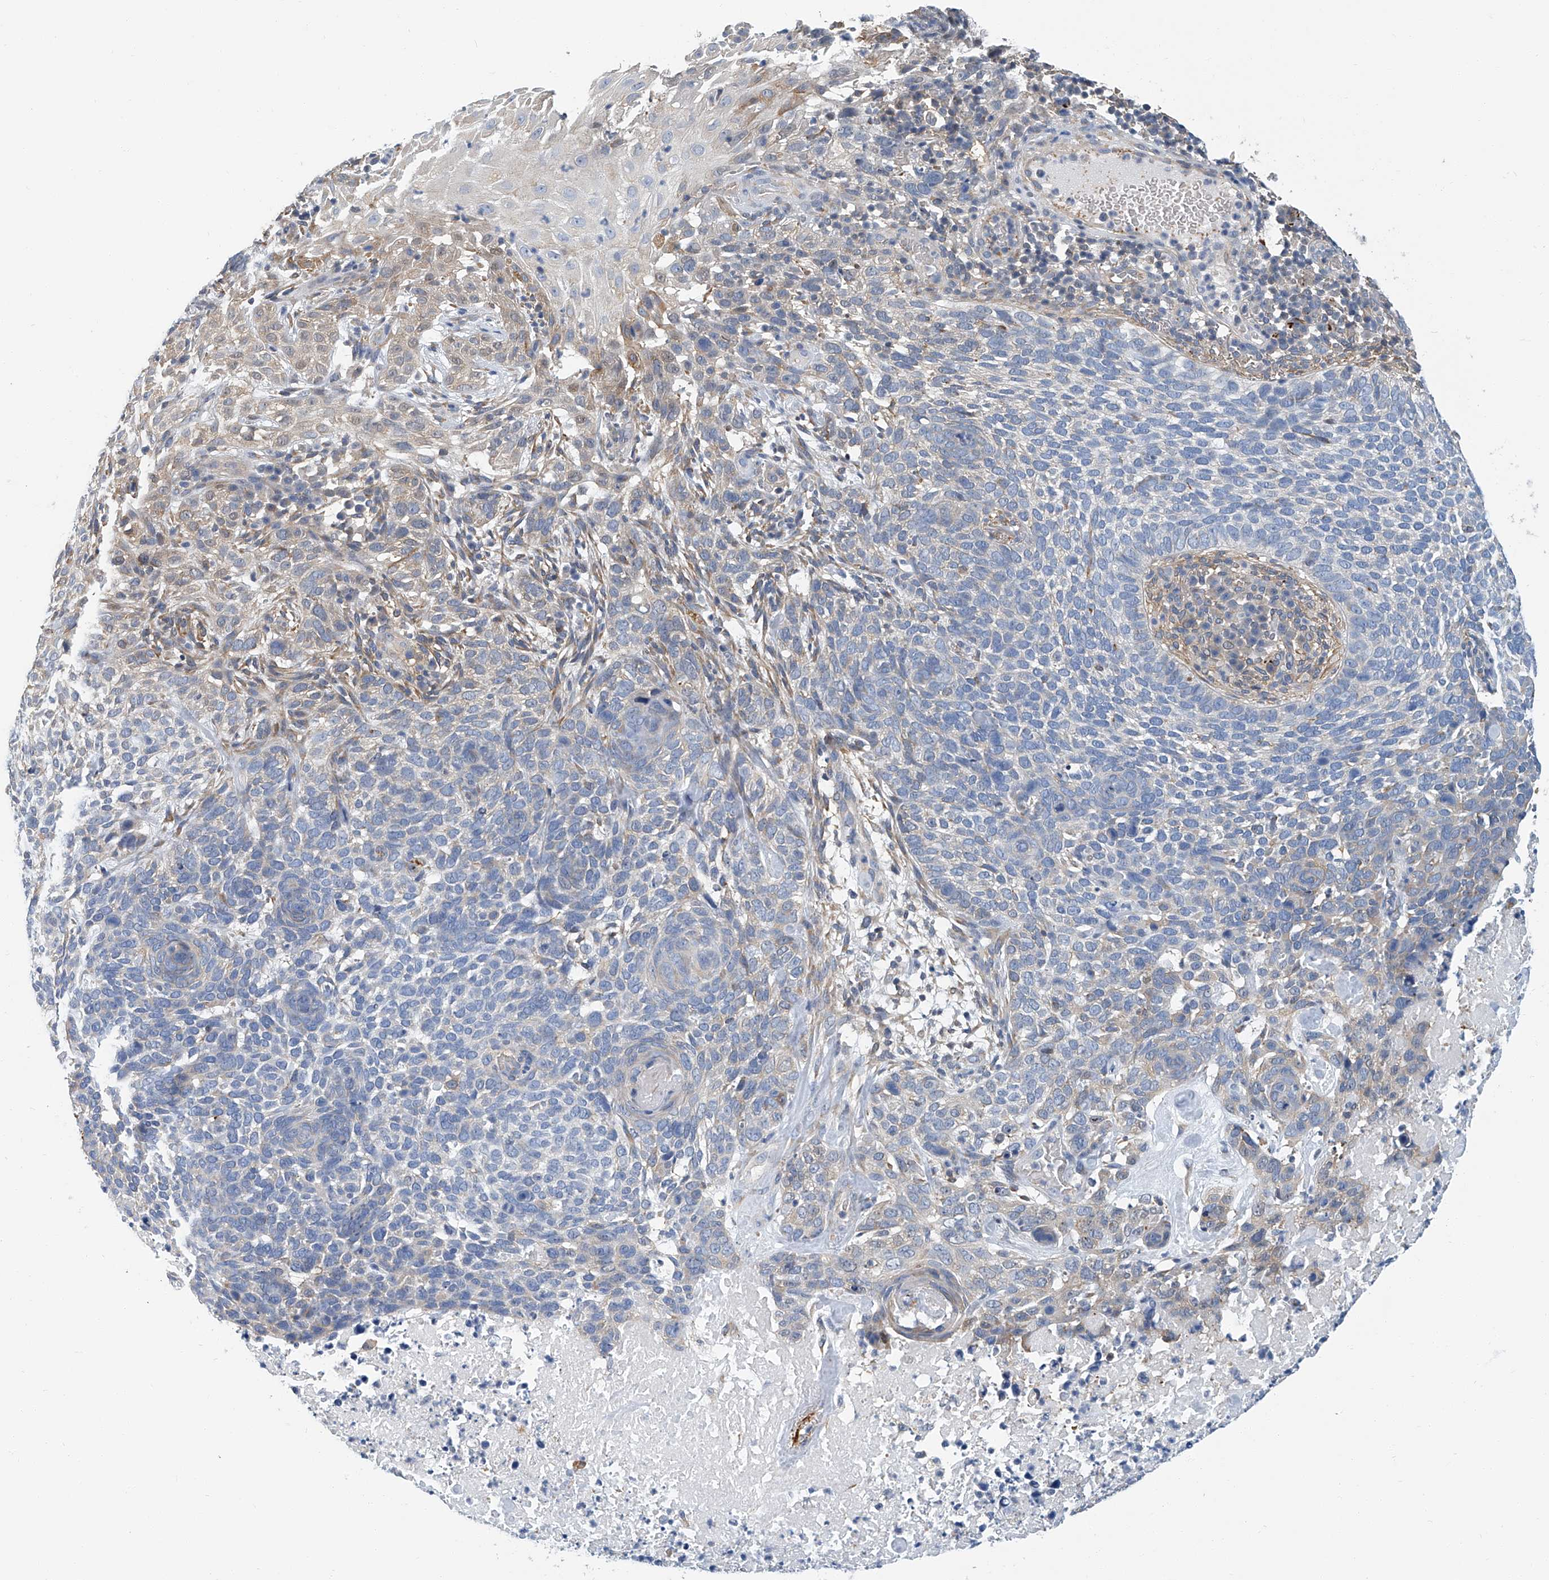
{"staining": {"intensity": "negative", "quantity": "none", "location": "none"}, "tissue": "skin cancer", "cell_type": "Tumor cells", "image_type": "cancer", "snomed": [{"axis": "morphology", "description": "Basal cell carcinoma"}, {"axis": "topography", "description": "Skin"}], "caption": "DAB immunohistochemical staining of skin basal cell carcinoma displays no significant positivity in tumor cells.", "gene": "PSMB10", "patient": {"sex": "female", "age": 64}}